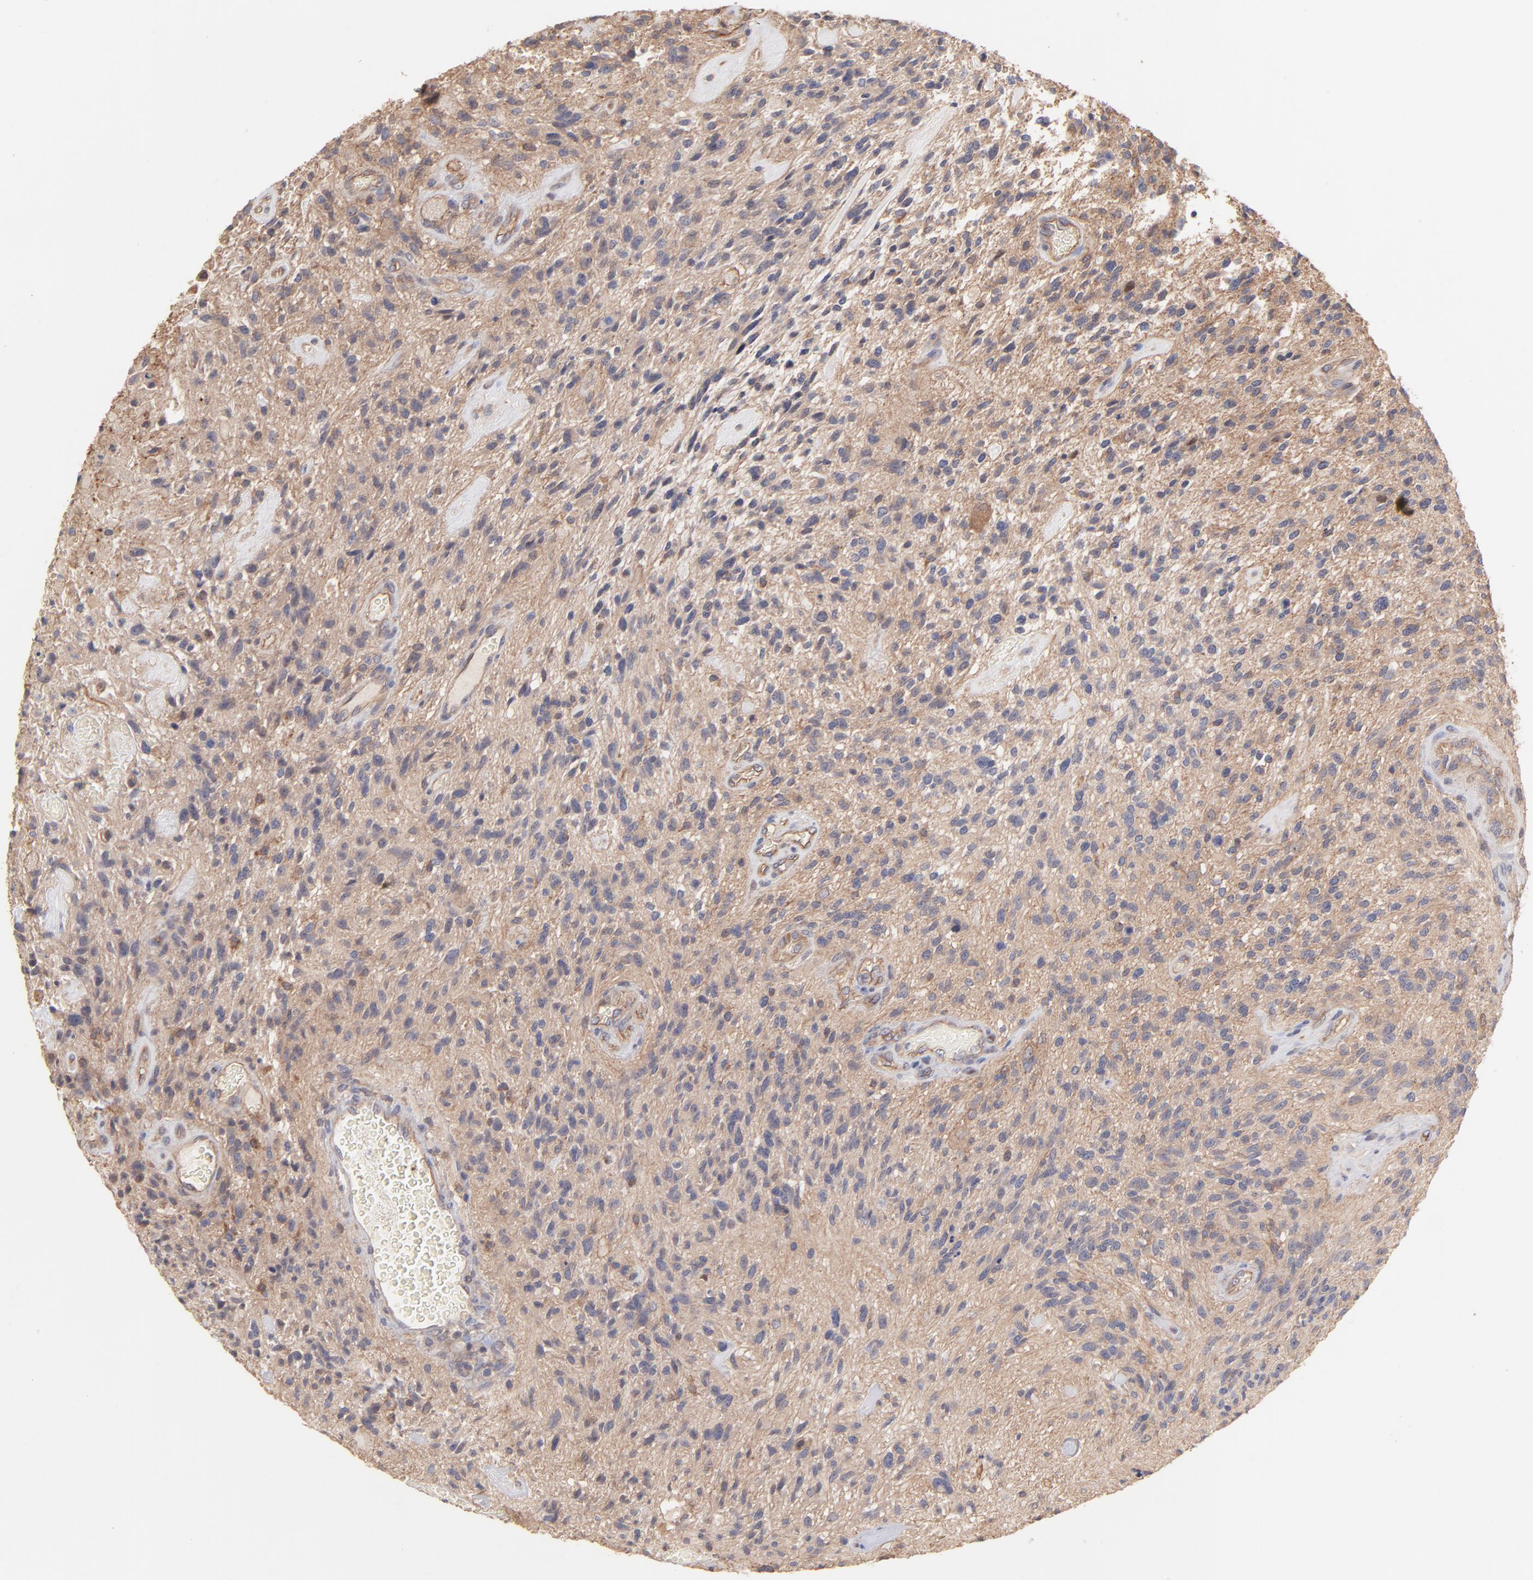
{"staining": {"intensity": "moderate", "quantity": ">75%", "location": "cytoplasmic/membranous"}, "tissue": "glioma", "cell_type": "Tumor cells", "image_type": "cancer", "snomed": [{"axis": "morphology", "description": "Normal tissue, NOS"}, {"axis": "morphology", "description": "Glioma, malignant, High grade"}, {"axis": "topography", "description": "Cerebral cortex"}], "caption": "Immunohistochemistry image of neoplastic tissue: human high-grade glioma (malignant) stained using immunohistochemistry demonstrates medium levels of moderate protein expression localized specifically in the cytoplasmic/membranous of tumor cells, appearing as a cytoplasmic/membranous brown color.", "gene": "STAP2", "patient": {"sex": "male", "age": 75}}